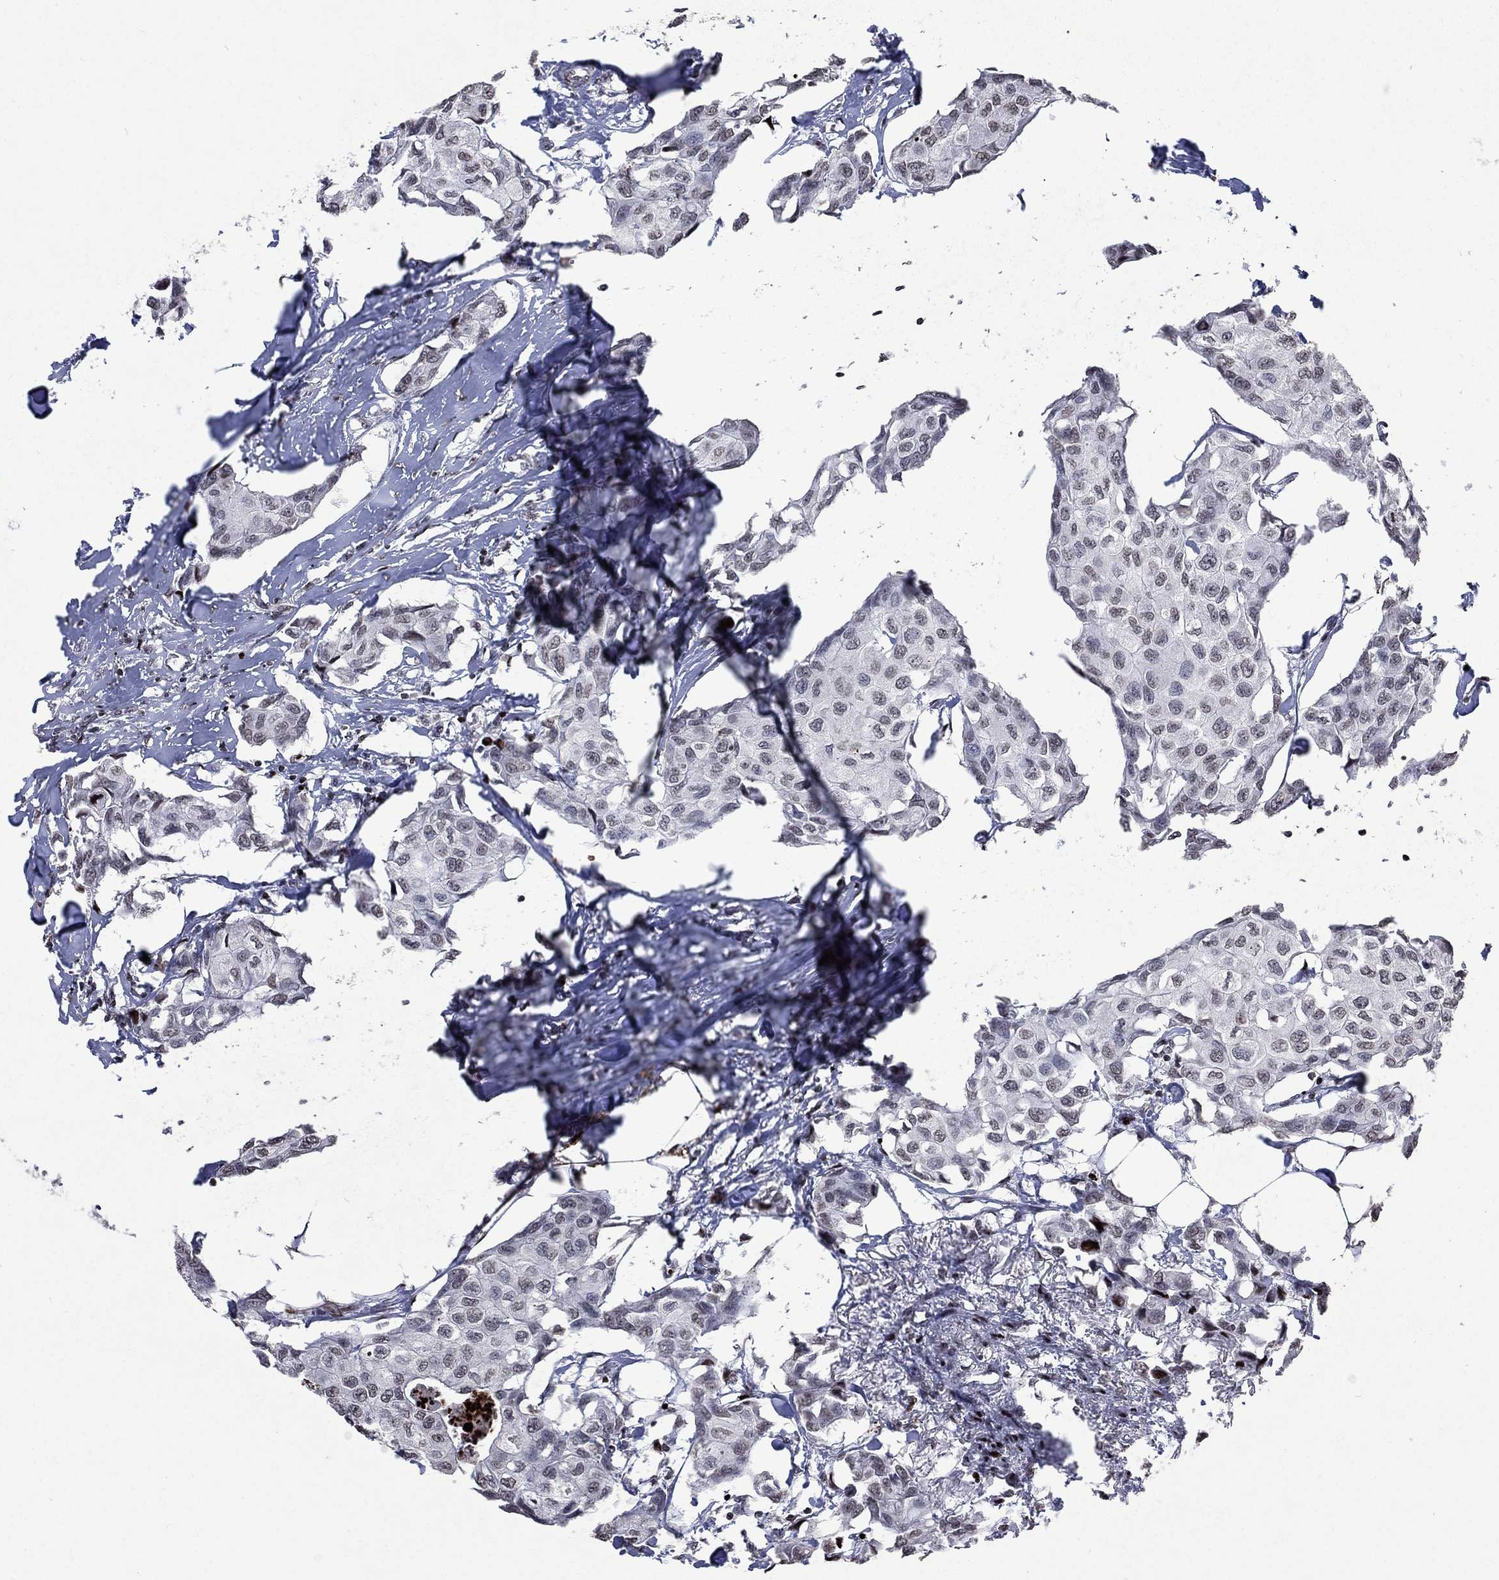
{"staining": {"intensity": "negative", "quantity": "none", "location": "none"}, "tissue": "breast cancer", "cell_type": "Tumor cells", "image_type": "cancer", "snomed": [{"axis": "morphology", "description": "Duct carcinoma"}, {"axis": "topography", "description": "Breast"}], "caption": "Immunohistochemistry histopathology image of neoplastic tissue: human breast cancer (invasive ductal carcinoma) stained with DAB demonstrates no significant protein expression in tumor cells.", "gene": "SRSF3", "patient": {"sex": "female", "age": 80}}